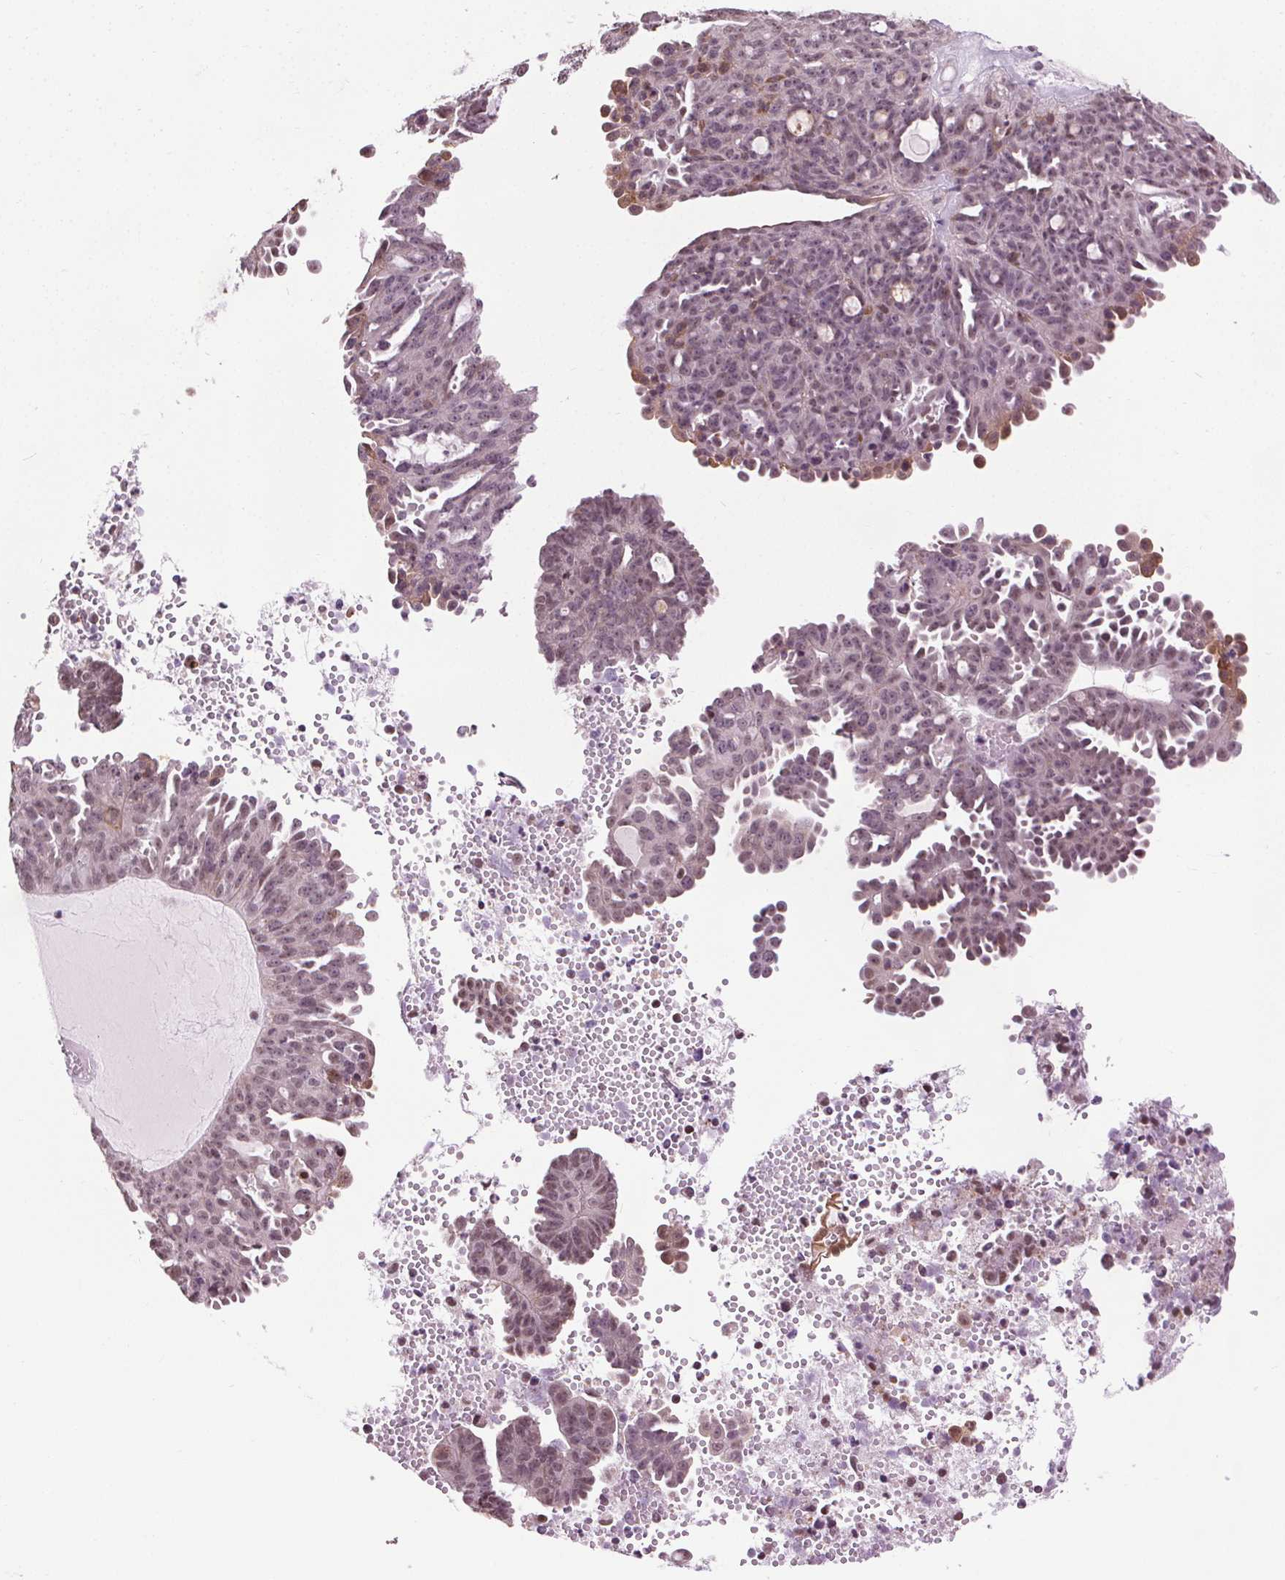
{"staining": {"intensity": "weak", "quantity": "<25%", "location": "cytoplasmic/membranous,nuclear"}, "tissue": "ovarian cancer", "cell_type": "Tumor cells", "image_type": "cancer", "snomed": [{"axis": "morphology", "description": "Cystadenocarcinoma, serous, NOS"}, {"axis": "topography", "description": "Ovary"}], "caption": "High magnification brightfield microscopy of ovarian serous cystadenocarcinoma stained with DAB (brown) and counterstained with hematoxylin (blue): tumor cells show no significant positivity. (DAB (3,3'-diaminobenzidine) immunohistochemistry (IHC) visualized using brightfield microscopy, high magnification).", "gene": "CEBPA", "patient": {"sex": "female", "age": 71}}